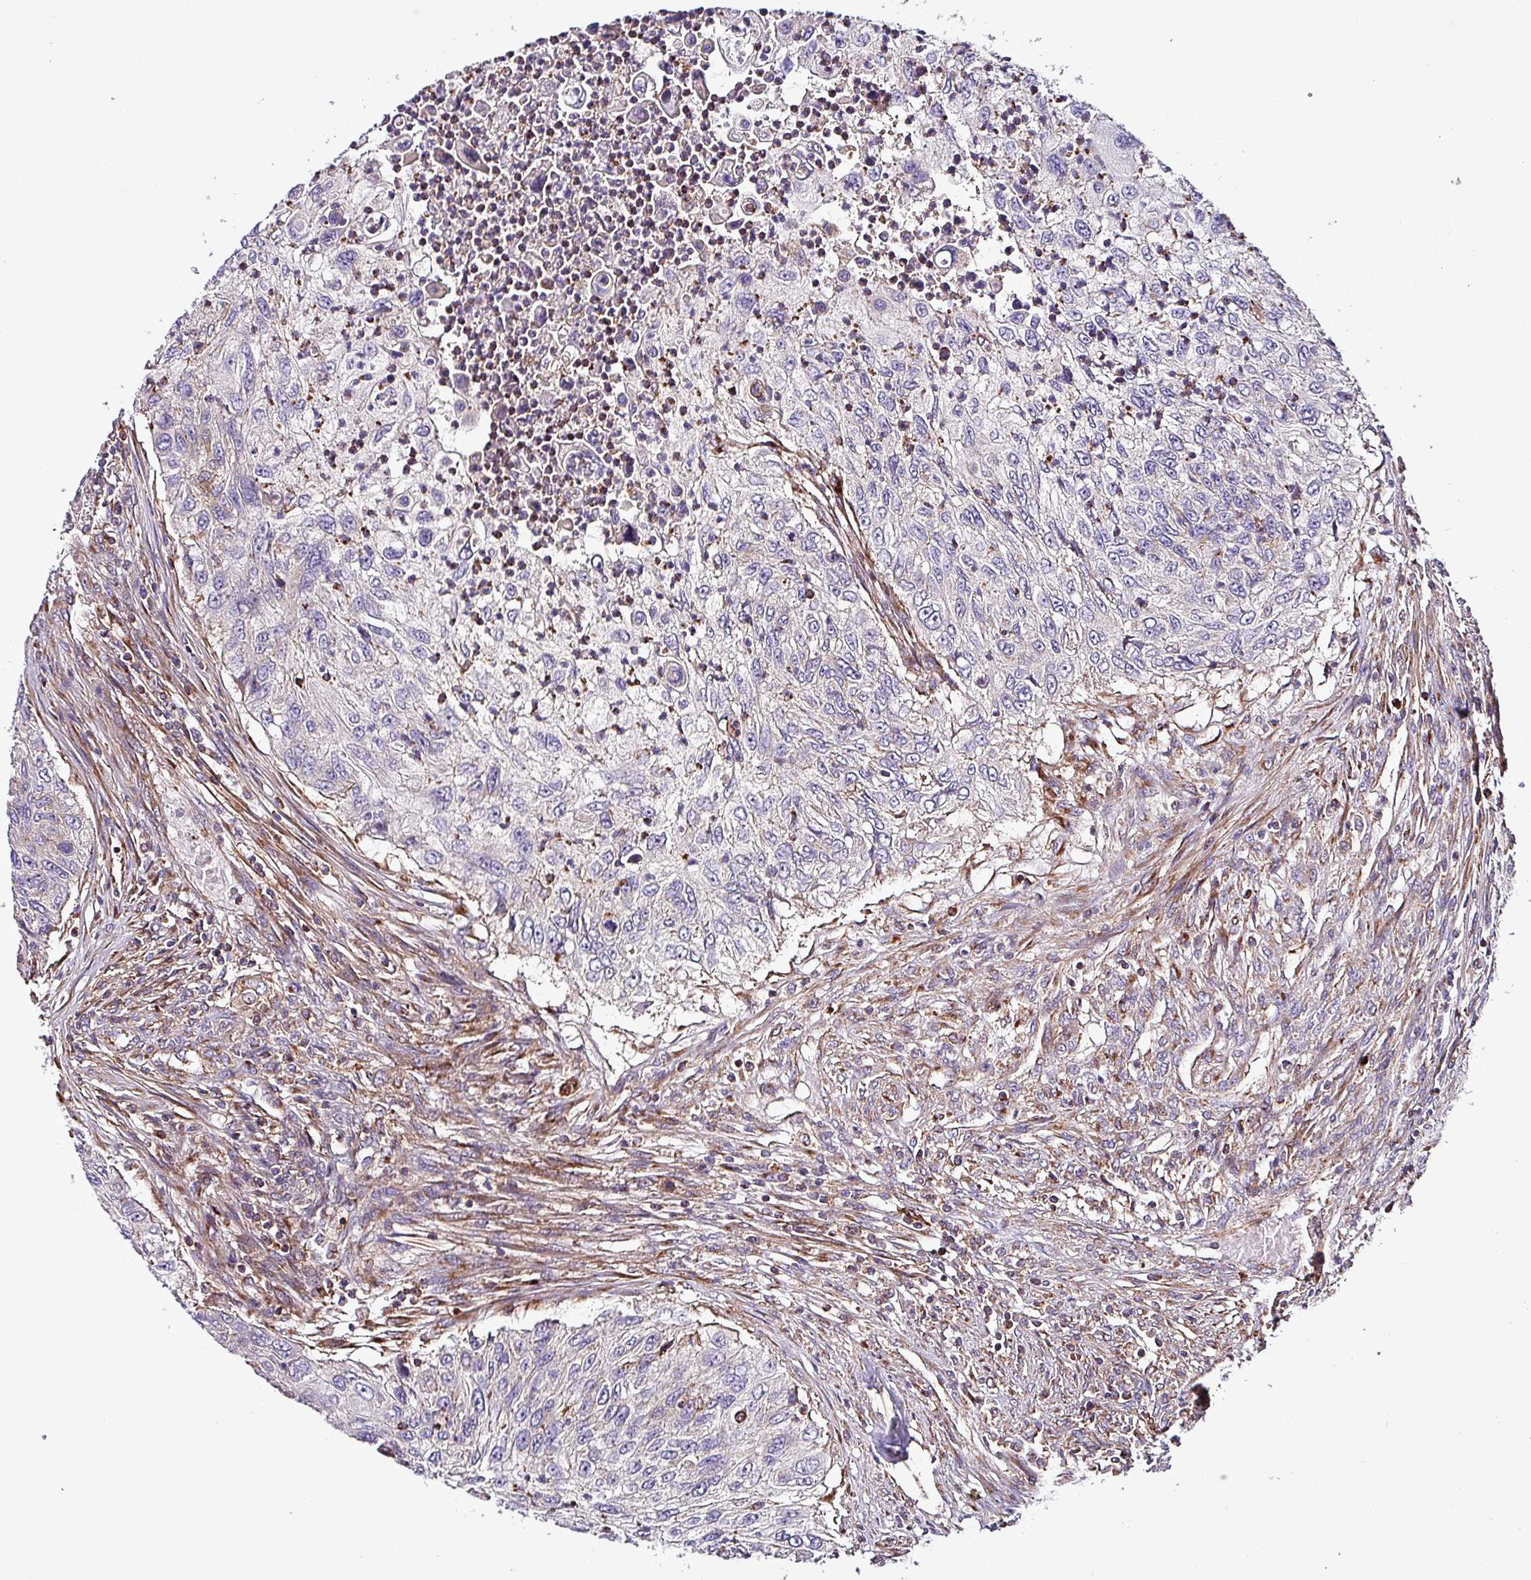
{"staining": {"intensity": "negative", "quantity": "none", "location": "none"}, "tissue": "urothelial cancer", "cell_type": "Tumor cells", "image_type": "cancer", "snomed": [{"axis": "morphology", "description": "Urothelial carcinoma, High grade"}, {"axis": "topography", "description": "Urinary bladder"}], "caption": "Immunohistochemistry (IHC) micrograph of human urothelial cancer stained for a protein (brown), which displays no expression in tumor cells.", "gene": "VAMP4", "patient": {"sex": "female", "age": 60}}